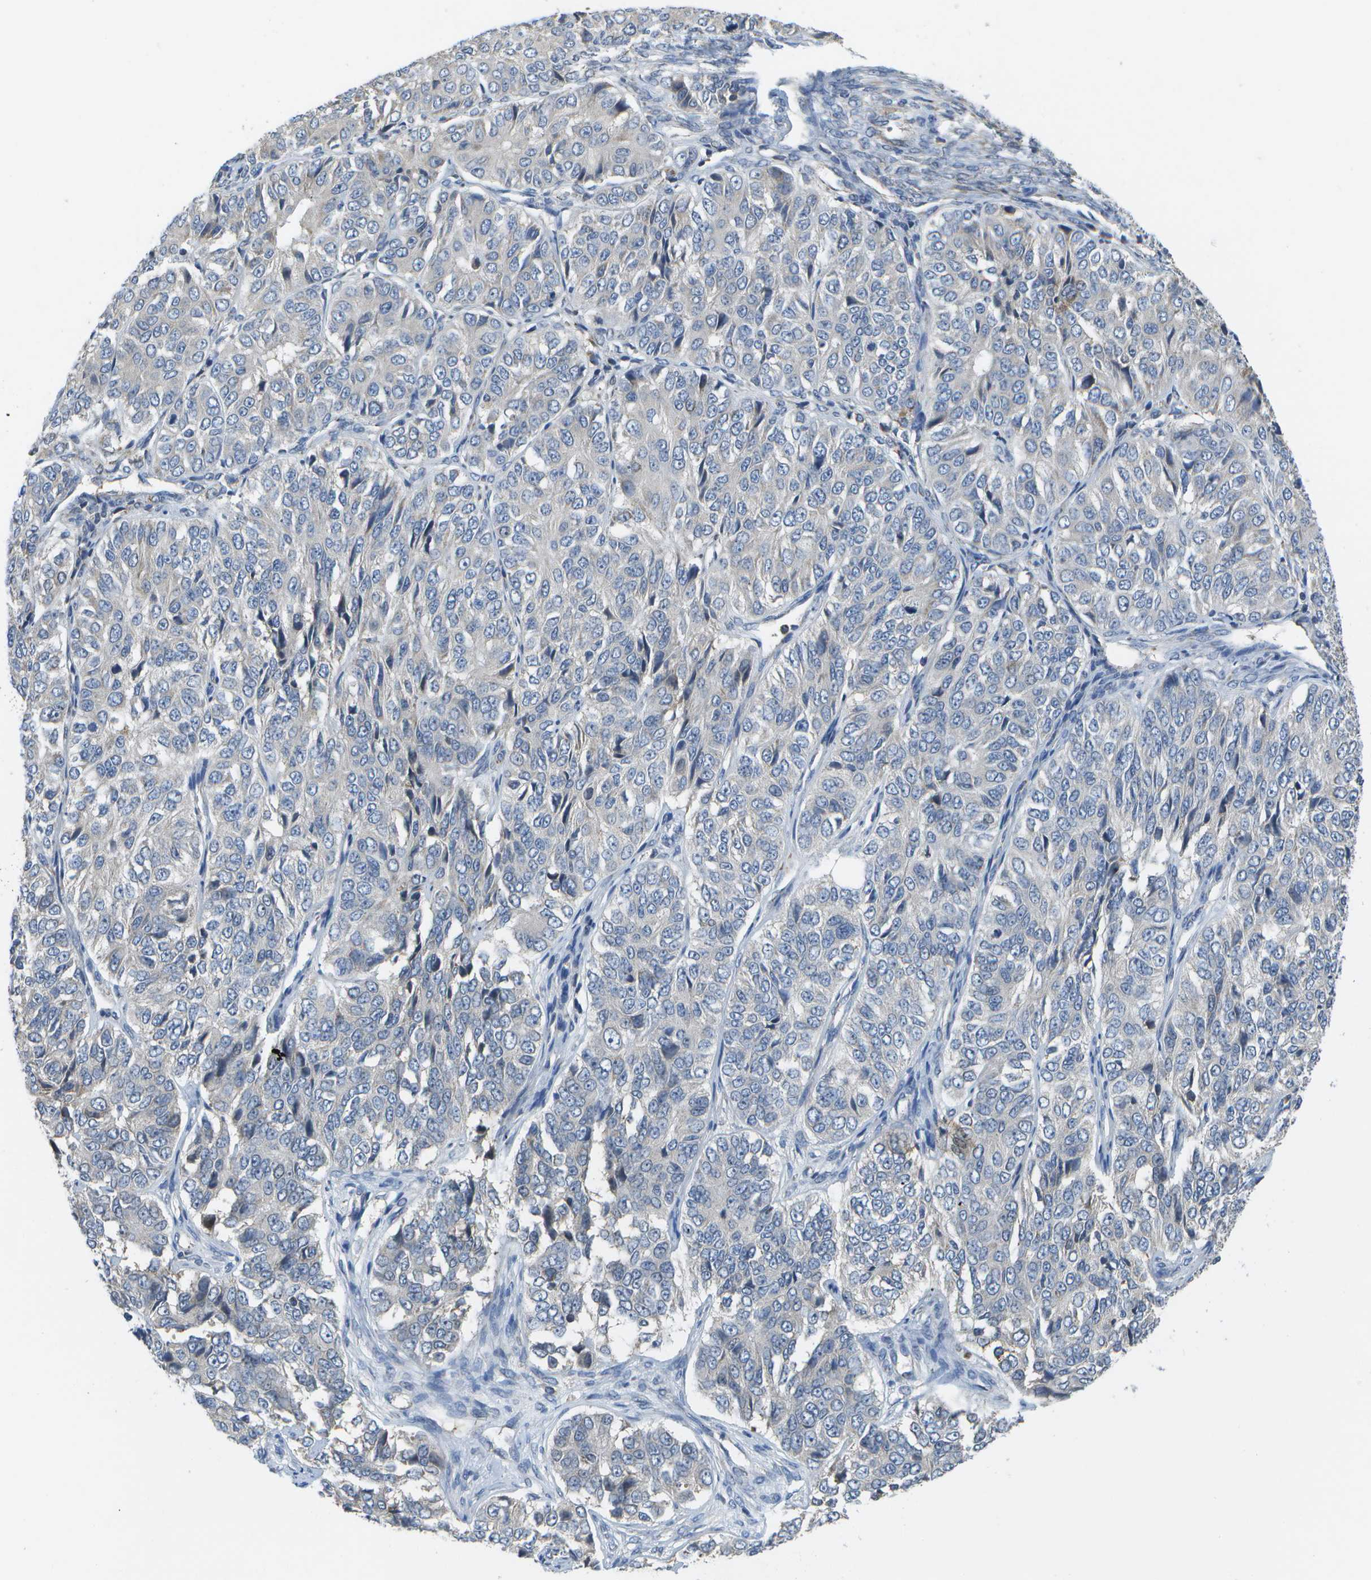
{"staining": {"intensity": "negative", "quantity": "none", "location": "none"}, "tissue": "ovarian cancer", "cell_type": "Tumor cells", "image_type": "cancer", "snomed": [{"axis": "morphology", "description": "Carcinoma, endometroid"}, {"axis": "topography", "description": "Ovary"}], "caption": "This photomicrograph is of ovarian endometroid carcinoma stained with immunohistochemistry (IHC) to label a protein in brown with the nuclei are counter-stained blue. There is no staining in tumor cells.", "gene": "HADHA", "patient": {"sex": "female", "age": 51}}